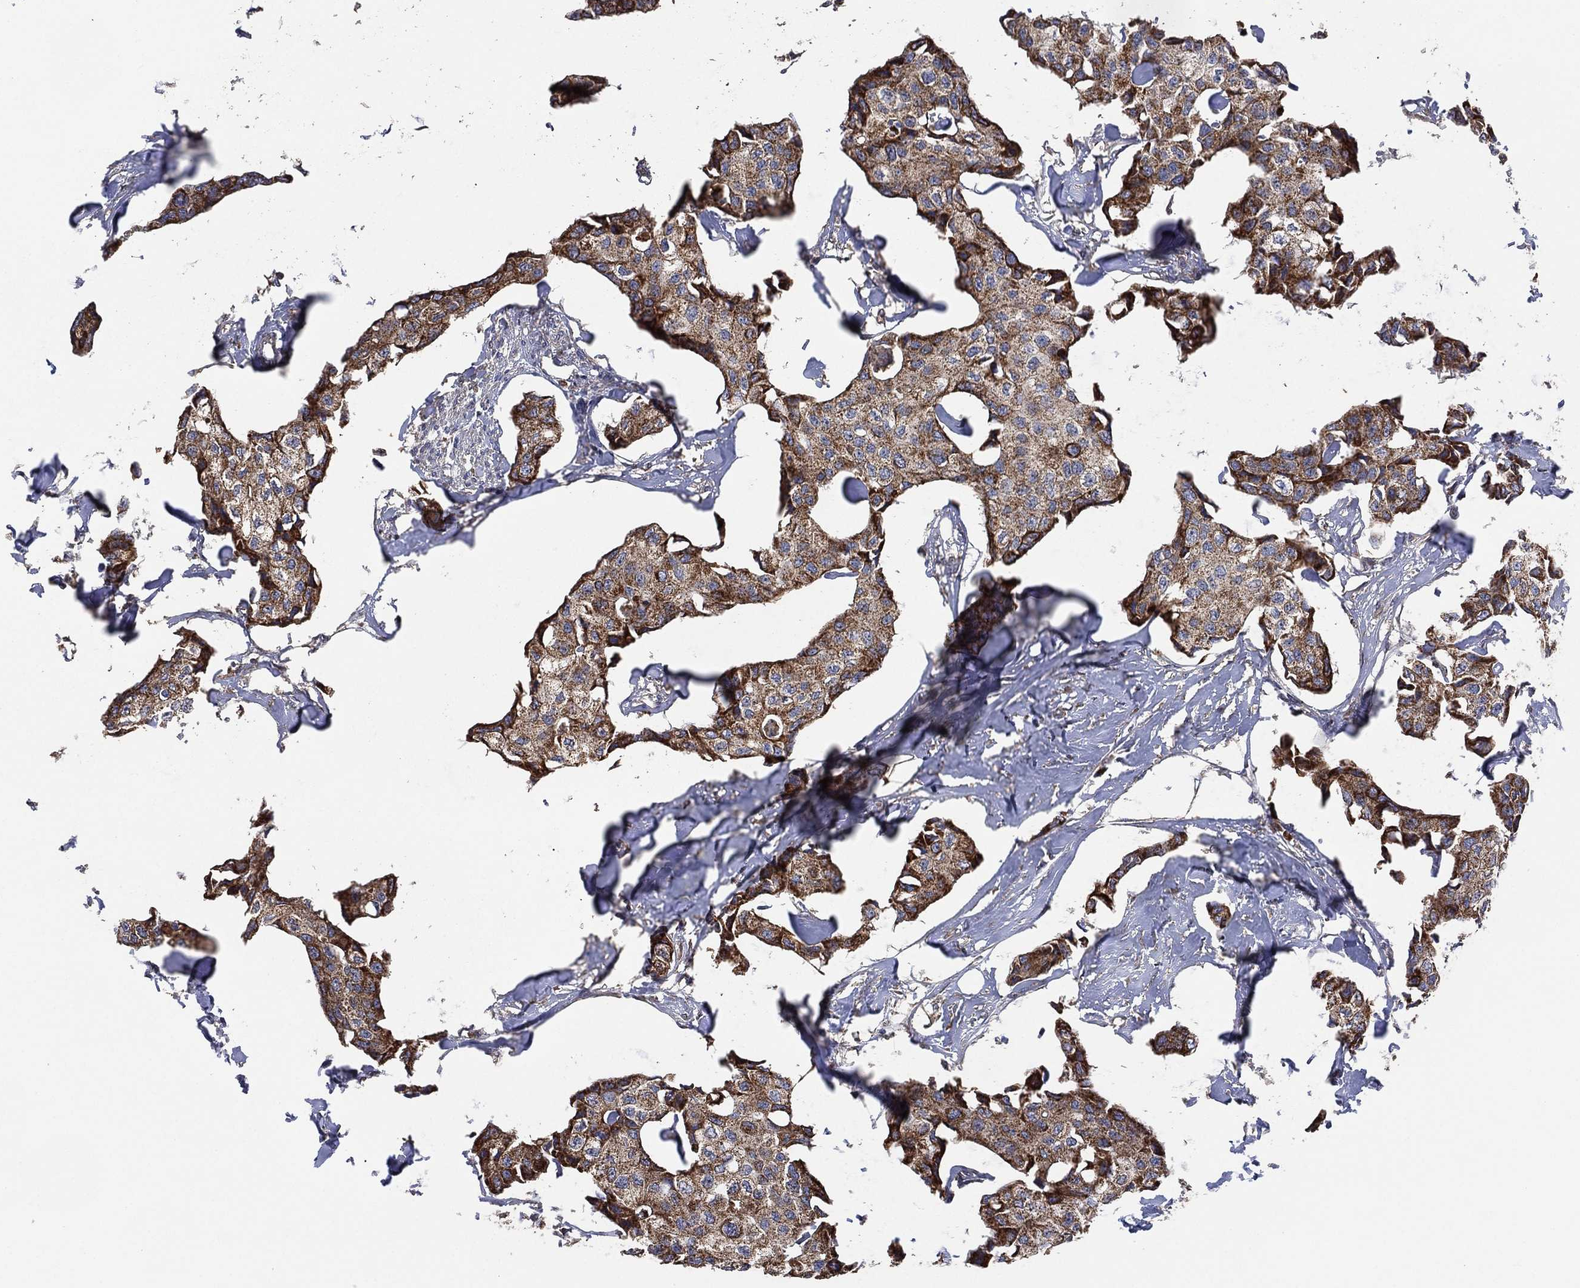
{"staining": {"intensity": "moderate", "quantity": "25%-75%", "location": "cytoplasmic/membranous"}, "tissue": "breast cancer", "cell_type": "Tumor cells", "image_type": "cancer", "snomed": [{"axis": "morphology", "description": "Duct carcinoma"}, {"axis": "topography", "description": "Breast"}], "caption": "IHC photomicrograph of infiltrating ductal carcinoma (breast) stained for a protein (brown), which exhibits medium levels of moderate cytoplasmic/membranous expression in approximately 25%-75% of tumor cells.", "gene": "LIMD1", "patient": {"sex": "female", "age": 80}}